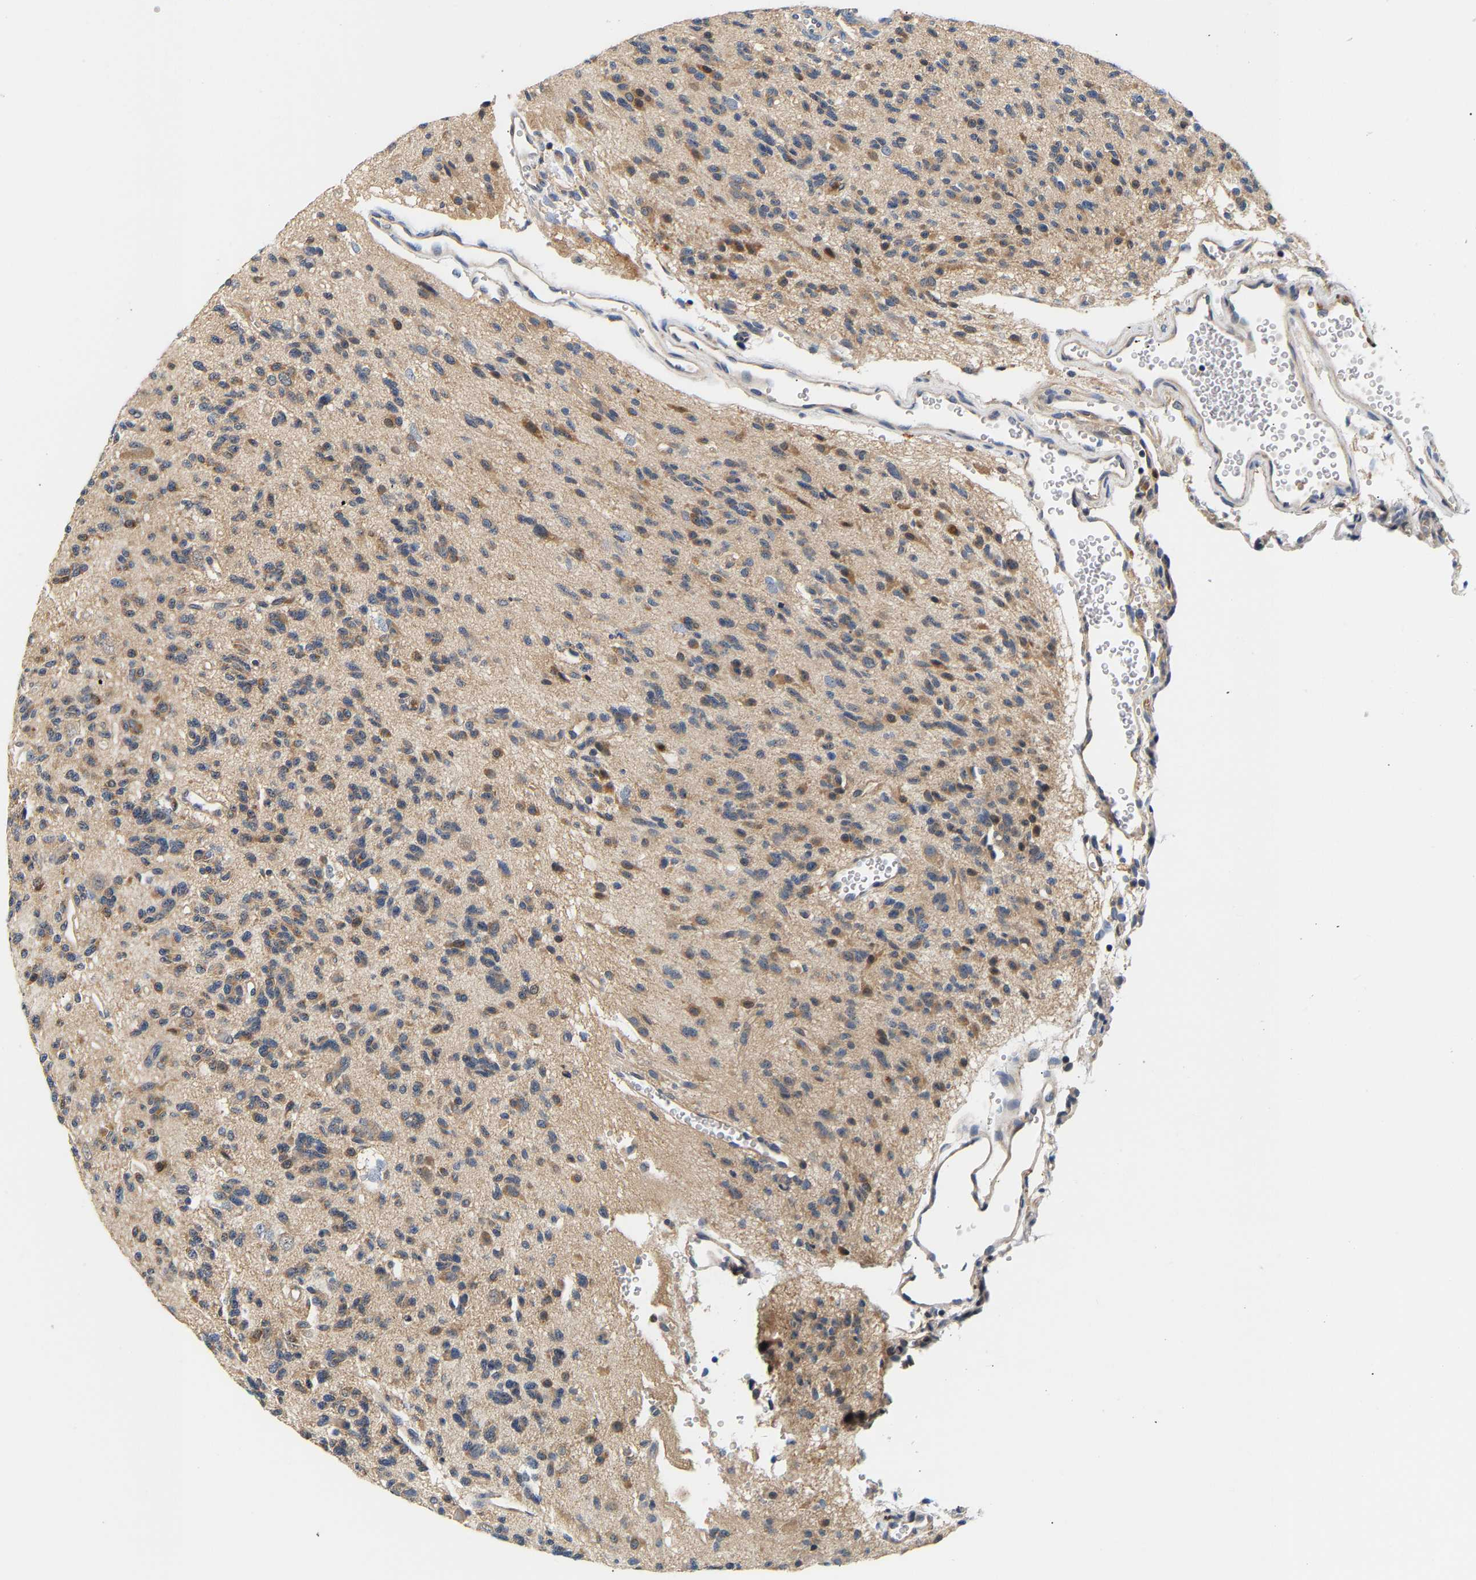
{"staining": {"intensity": "moderate", "quantity": "25%-75%", "location": "cytoplasmic/membranous"}, "tissue": "glioma", "cell_type": "Tumor cells", "image_type": "cancer", "snomed": [{"axis": "morphology", "description": "Glioma, malignant, Low grade"}, {"axis": "topography", "description": "Brain"}], "caption": "Immunohistochemistry (IHC) staining of glioma, which reveals medium levels of moderate cytoplasmic/membranous positivity in about 25%-75% of tumor cells indicating moderate cytoplasmic/membranous protein positivity. The staining was performed using DAB (3,3'-diaminobenzidine) (brown) for protein detection and nuclei were counterstained in hematoxylin (blue).", "gene": "PPID", "patient": {"sex": "male", "age": 38}}